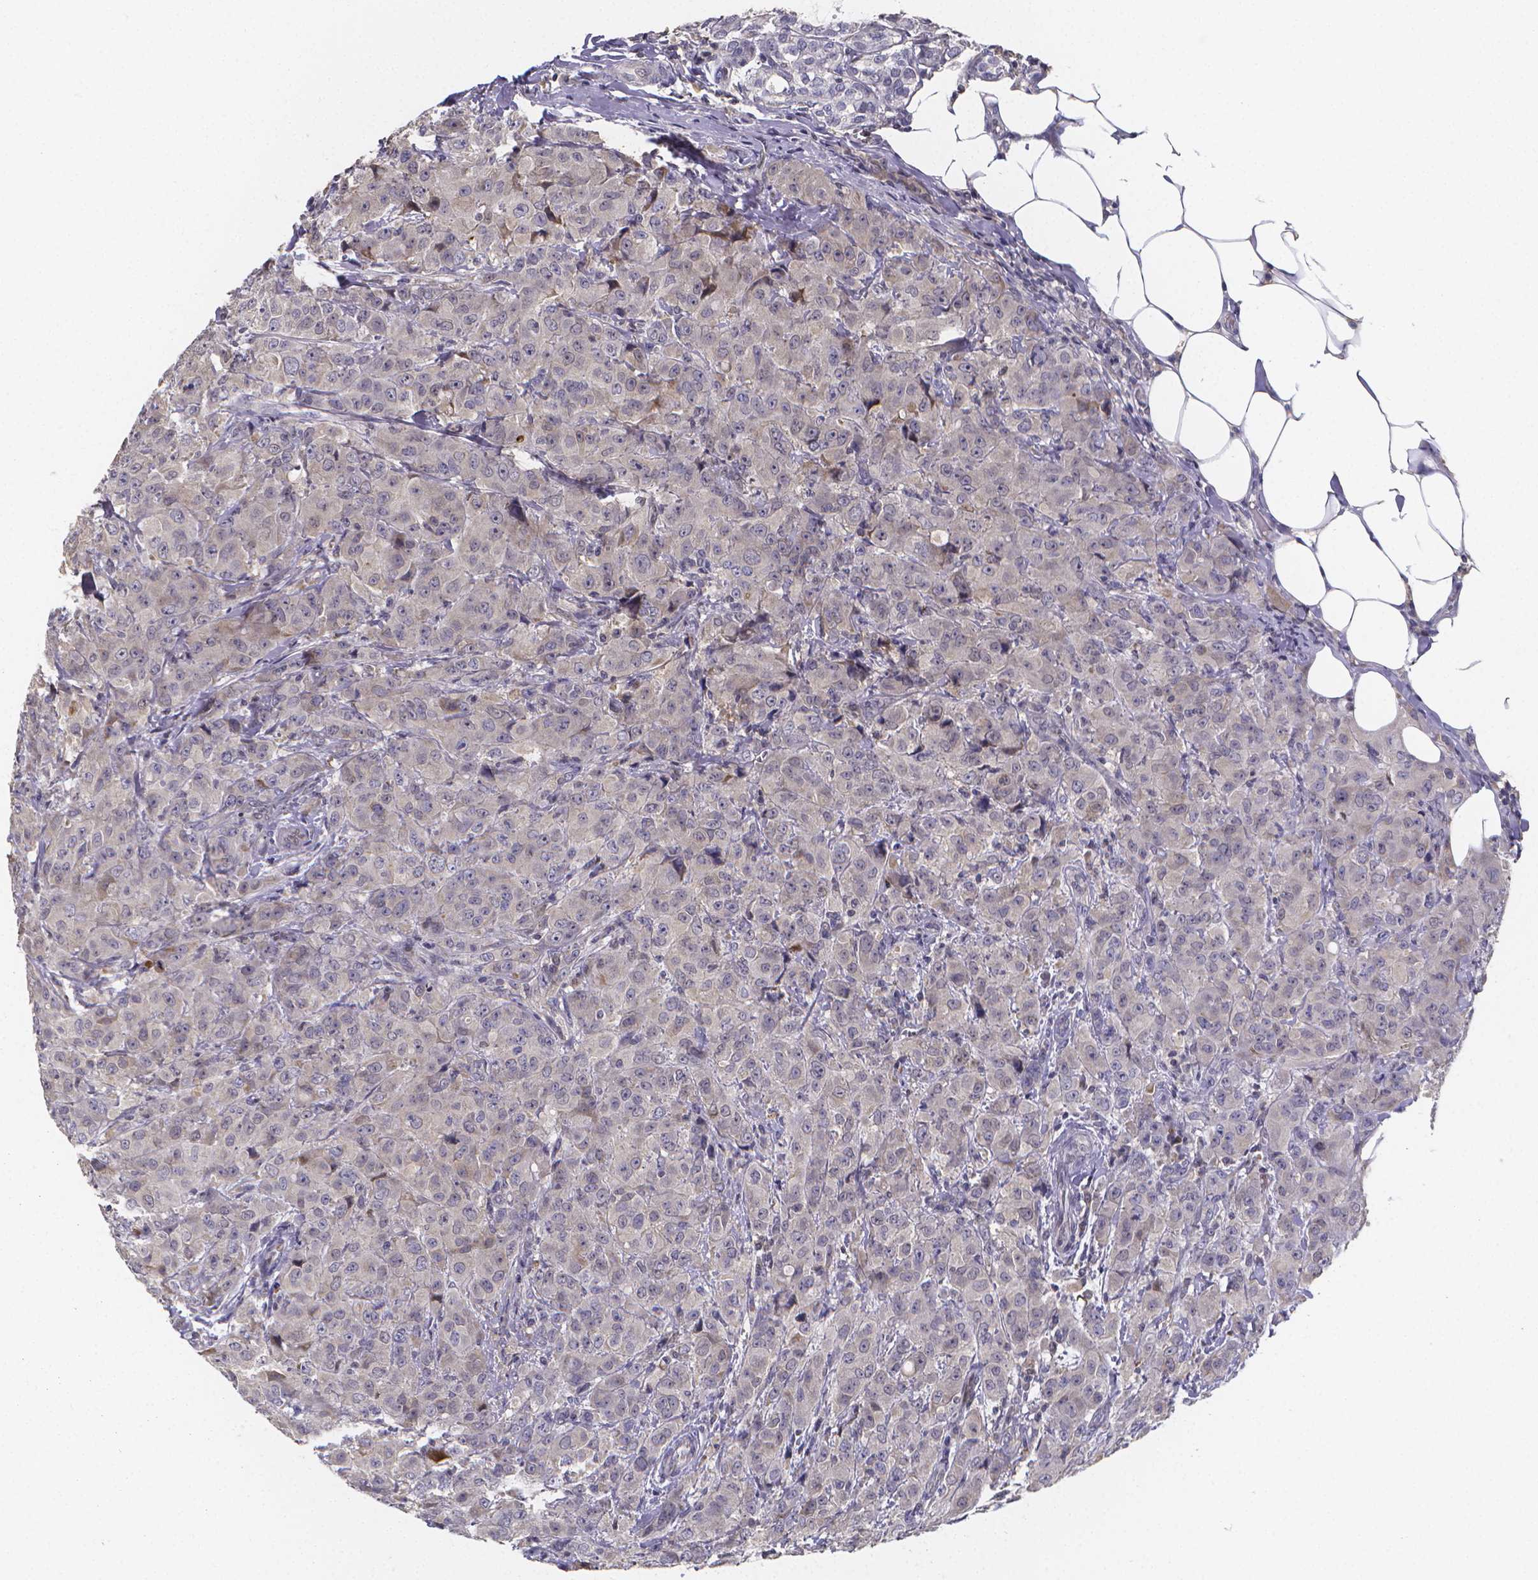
{"staining": {"intensity": "negative", "quantity": "none", "location": "none"}, "tissue": "breast cancer", "cell_type": "Tumor cells", "image_type": "cancer", "snomed": [{"axis": "morphology", "description": "Normal tissue, NOS"}, {"axis": "morphology", "description": "Duct carcinoma"}, {"axis": "topography", "description": "Breast"}], "caption": "This is a photomicrograph of immunohistochemistry staining of invasive ductal carcinoma (breast), which shows no expression in tumor cells.", "gene": "PAH", "patient": {"sex": "female", "age": 43}}